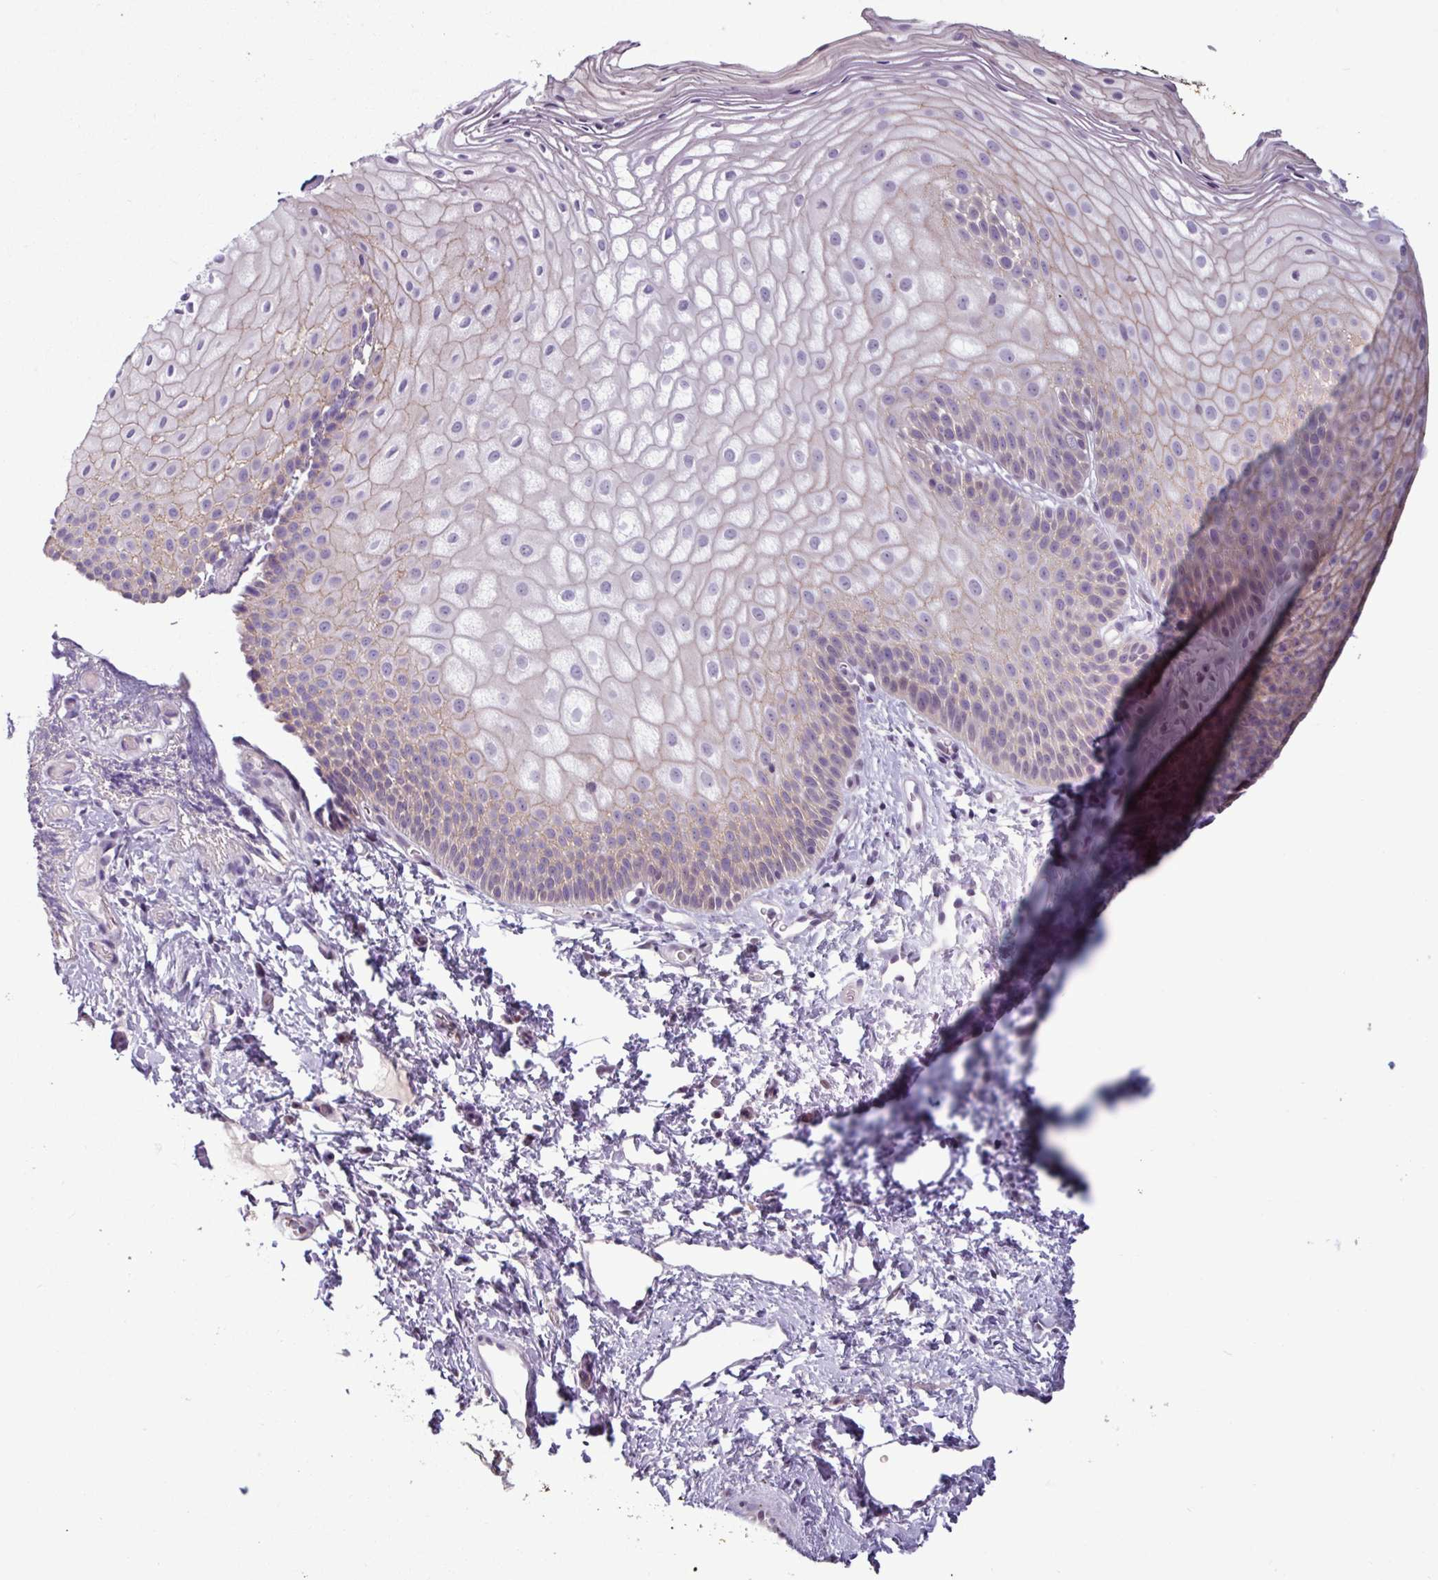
{"staining": {"intensity": "weak", "quantity": "25%-75%", "location": "cytoplasmic/membranous"}, "tissue": "skin", "cell_type": "Epidermal cells", "image_type": "normal", "snomed": [{"axis": "morphology", "description": "Normal tissue, NOS"}, {"axis": "topography", "description": "Anal"}], "caption": "The photomicrograph demonstrates a brown stain indicating the presence of a protein in the cytoplasmic/membranous of epidermal cells in skin.", "gene": "PNMA6A", "patient": {"sex": "female", "age": 40}}